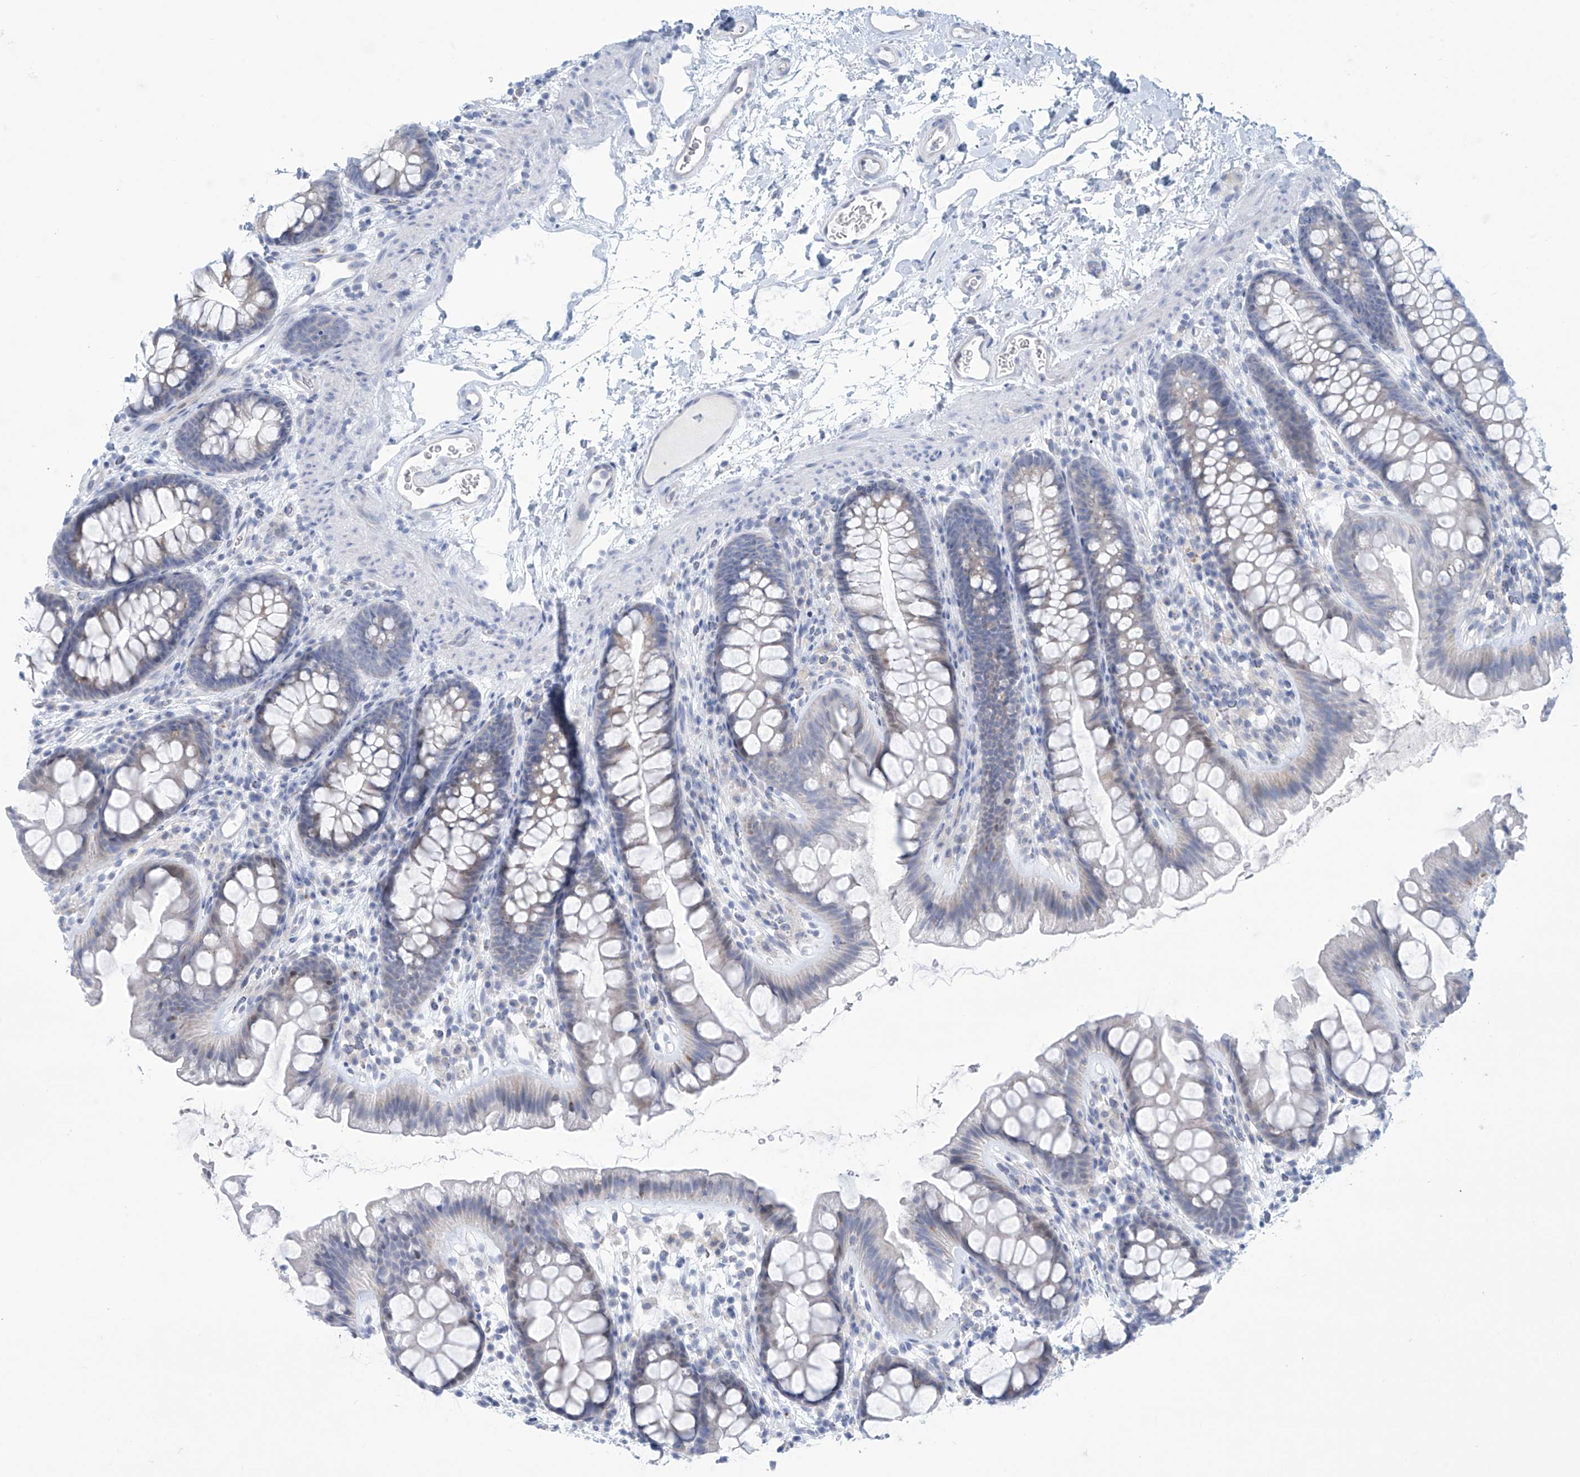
{"staining": {"intensity": "negative", "quantity": "none", "location": "none"}, "tissue": "colon", "cell_type": "Endothelial cells", "image_type": "normal", "snomed": [{"axis": "morphology", "description": "Normal tissue, NOS"}, {"axis": "topography", "description": "Colon"}], "caption": "High magnification brightfield microscopy of benign colon stained with DAB (brown) and counterstained with hematoxylin (blue): endothelial cells show no significant positivity. (Immunohistochemistry (ihc), brightfield microscopy, high magnification).", "gene": "SLC35A5", "patient": {"sex": "female", "age": 62}}